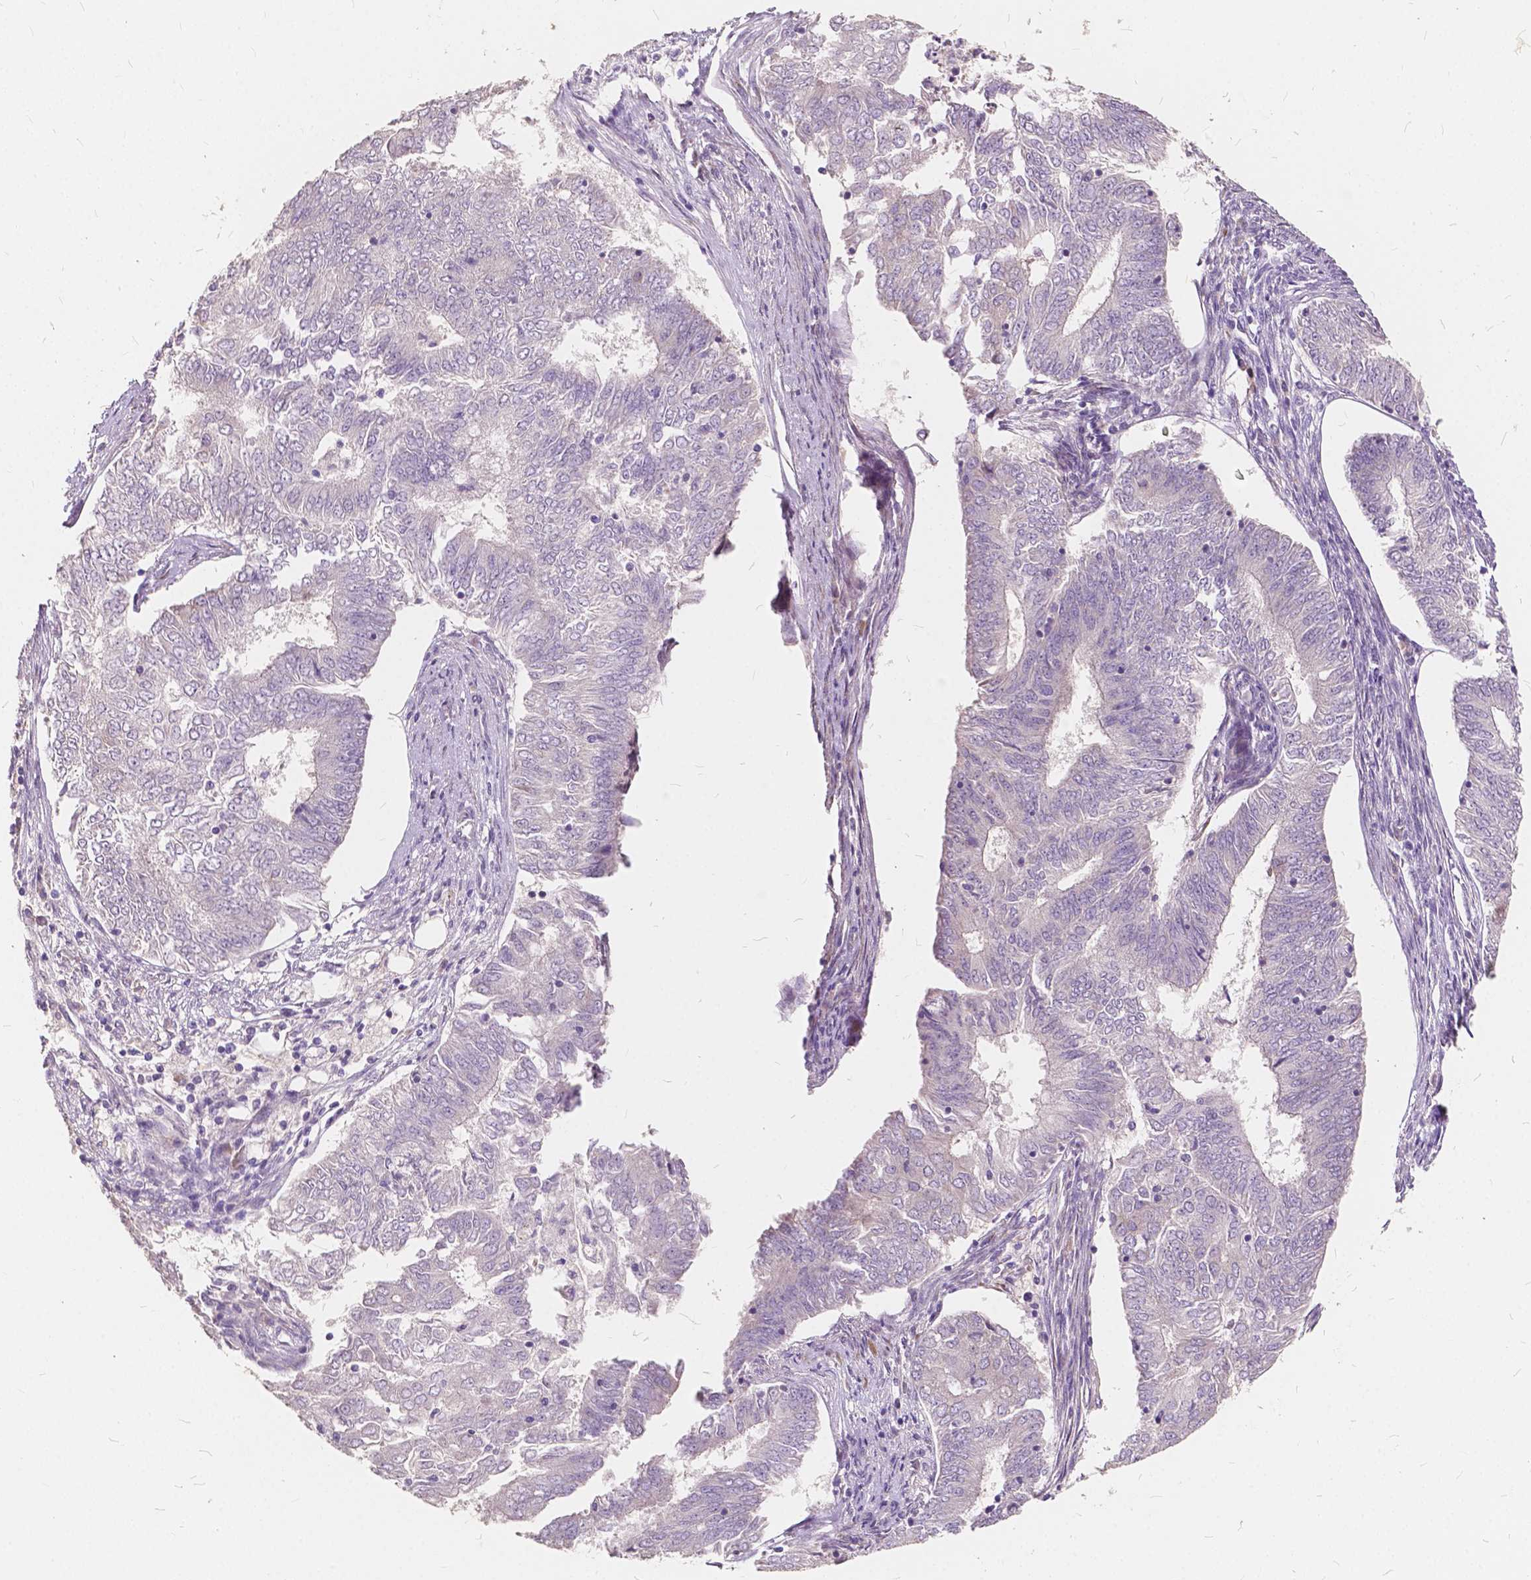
{"staining": {"intensity": "negative", "quantity": "none", "location": "none"}, "tissue": "endometrial cancer", "cell_type": "Tumor cells", "image_type": "cancer", "snomed": [{"axis": "morphology", "description": "Adenocarcinoma, NOS"}, {"axis": "topography", "description": "Endometrium"}], "caption": "High magnification brightfield microscopy of endometrial cancer (adenocarcinoma) stained with DAB (brown) and counterstained with hematoxylin (blue): tumor cells show no significant staining. (Stains: DAB (3,3'-diaminobenzidine) immunohistochemistry with hematoxylin counter stain, Microscopy: brightfield microscopy at high magnification).", "gene": "SLC7A8", "patient": {"sex": "female", "age": 62}}